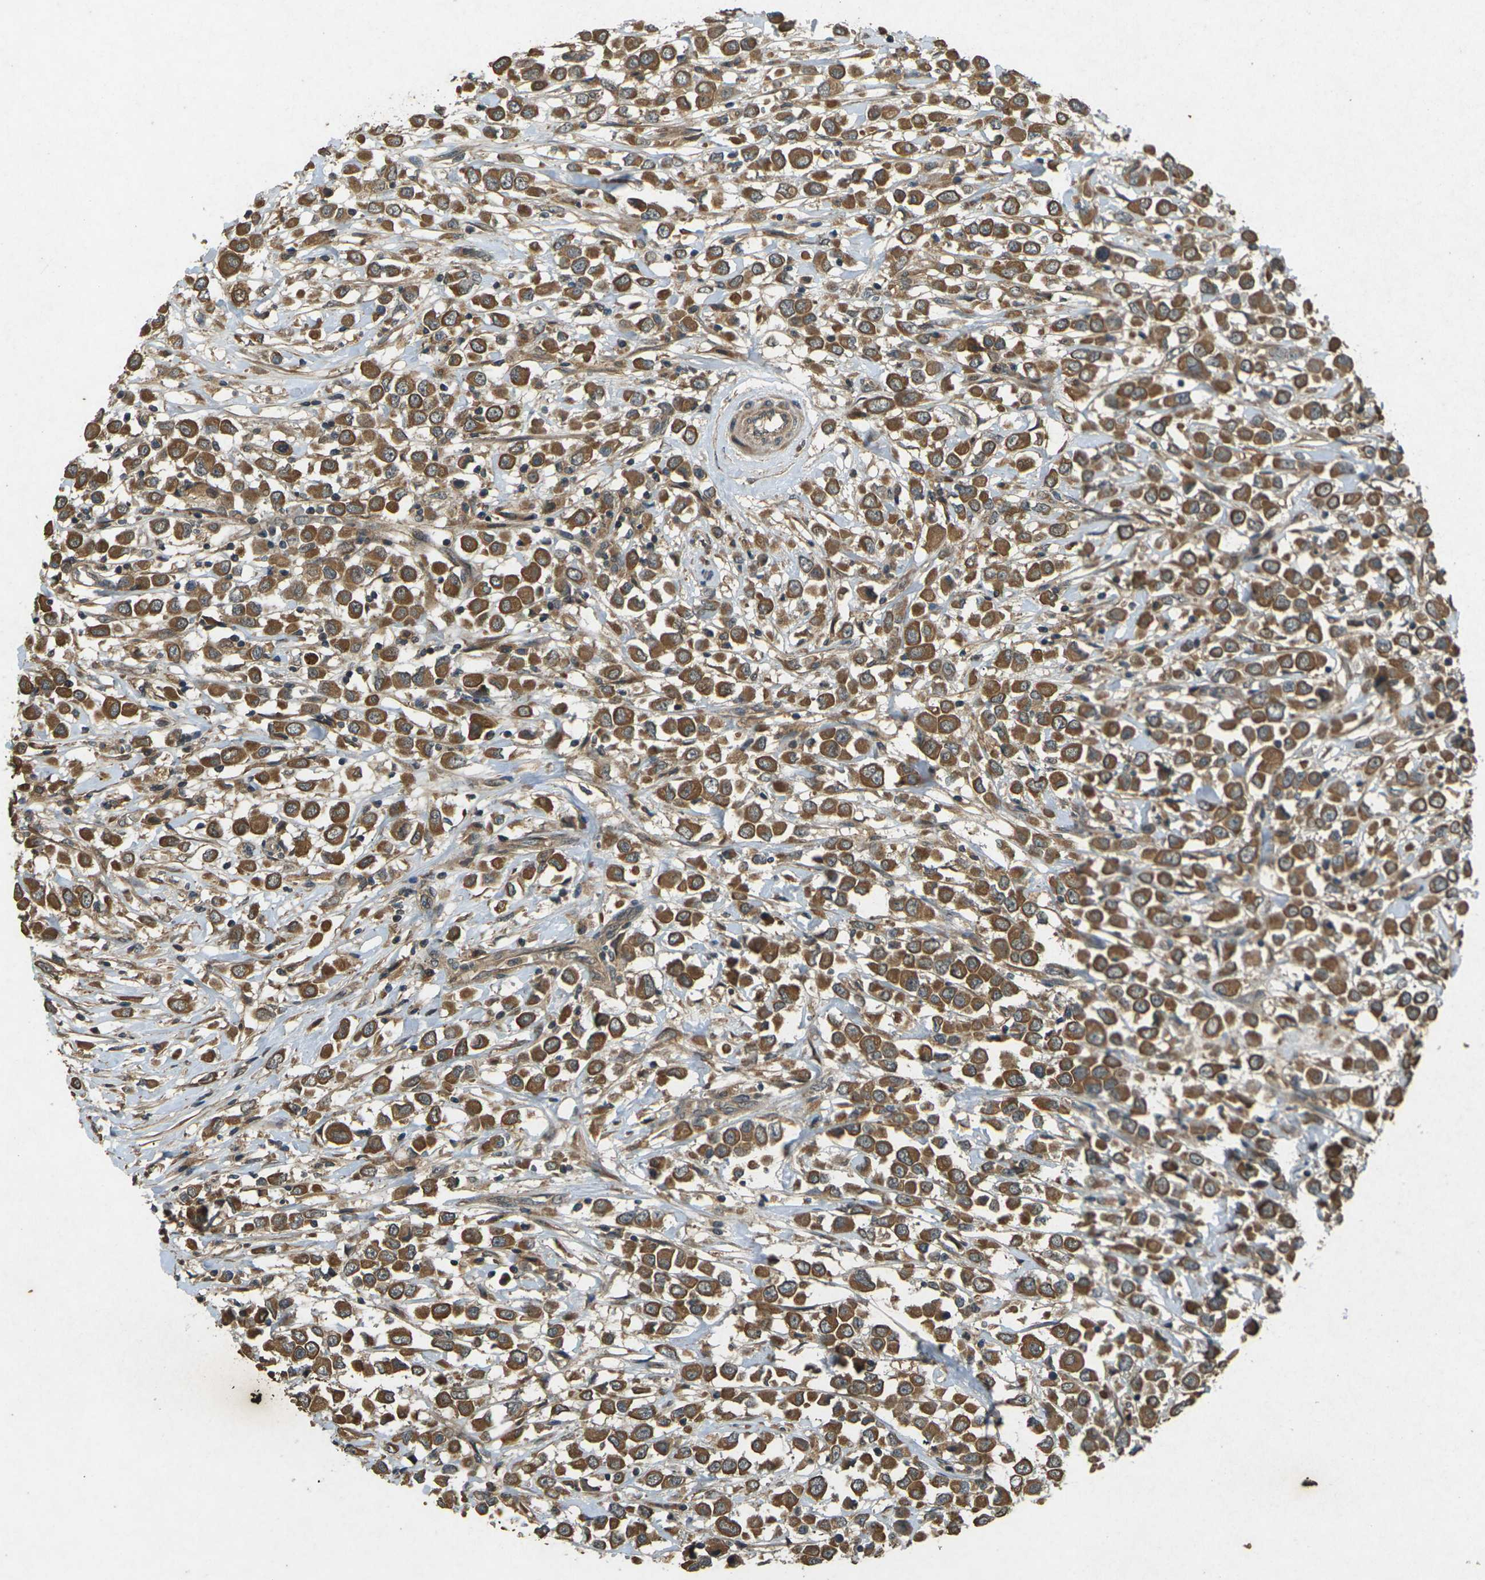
{"staining": {"intensity": "strong", "quantity": ">75%", "location": "cytoplasmic/membranous"}, "tissue": "breast cancer", "cell_type": "Tumor cells", "image_type": "cancer", "snomed": [{"axis": "morphology", "description": "Duct carcinoma"}, {"axis": "topography", "description": "Breast"}], "caption": "High-power microscopy captured an immunohistochemistry micrograph of breast intraductal carcinoma, revealing strong cytoplasmic/membranous positivity in approximately >75% of tumor cells.", "gene": "TAP1", "patient": {"sex": "female", "age": 61}}